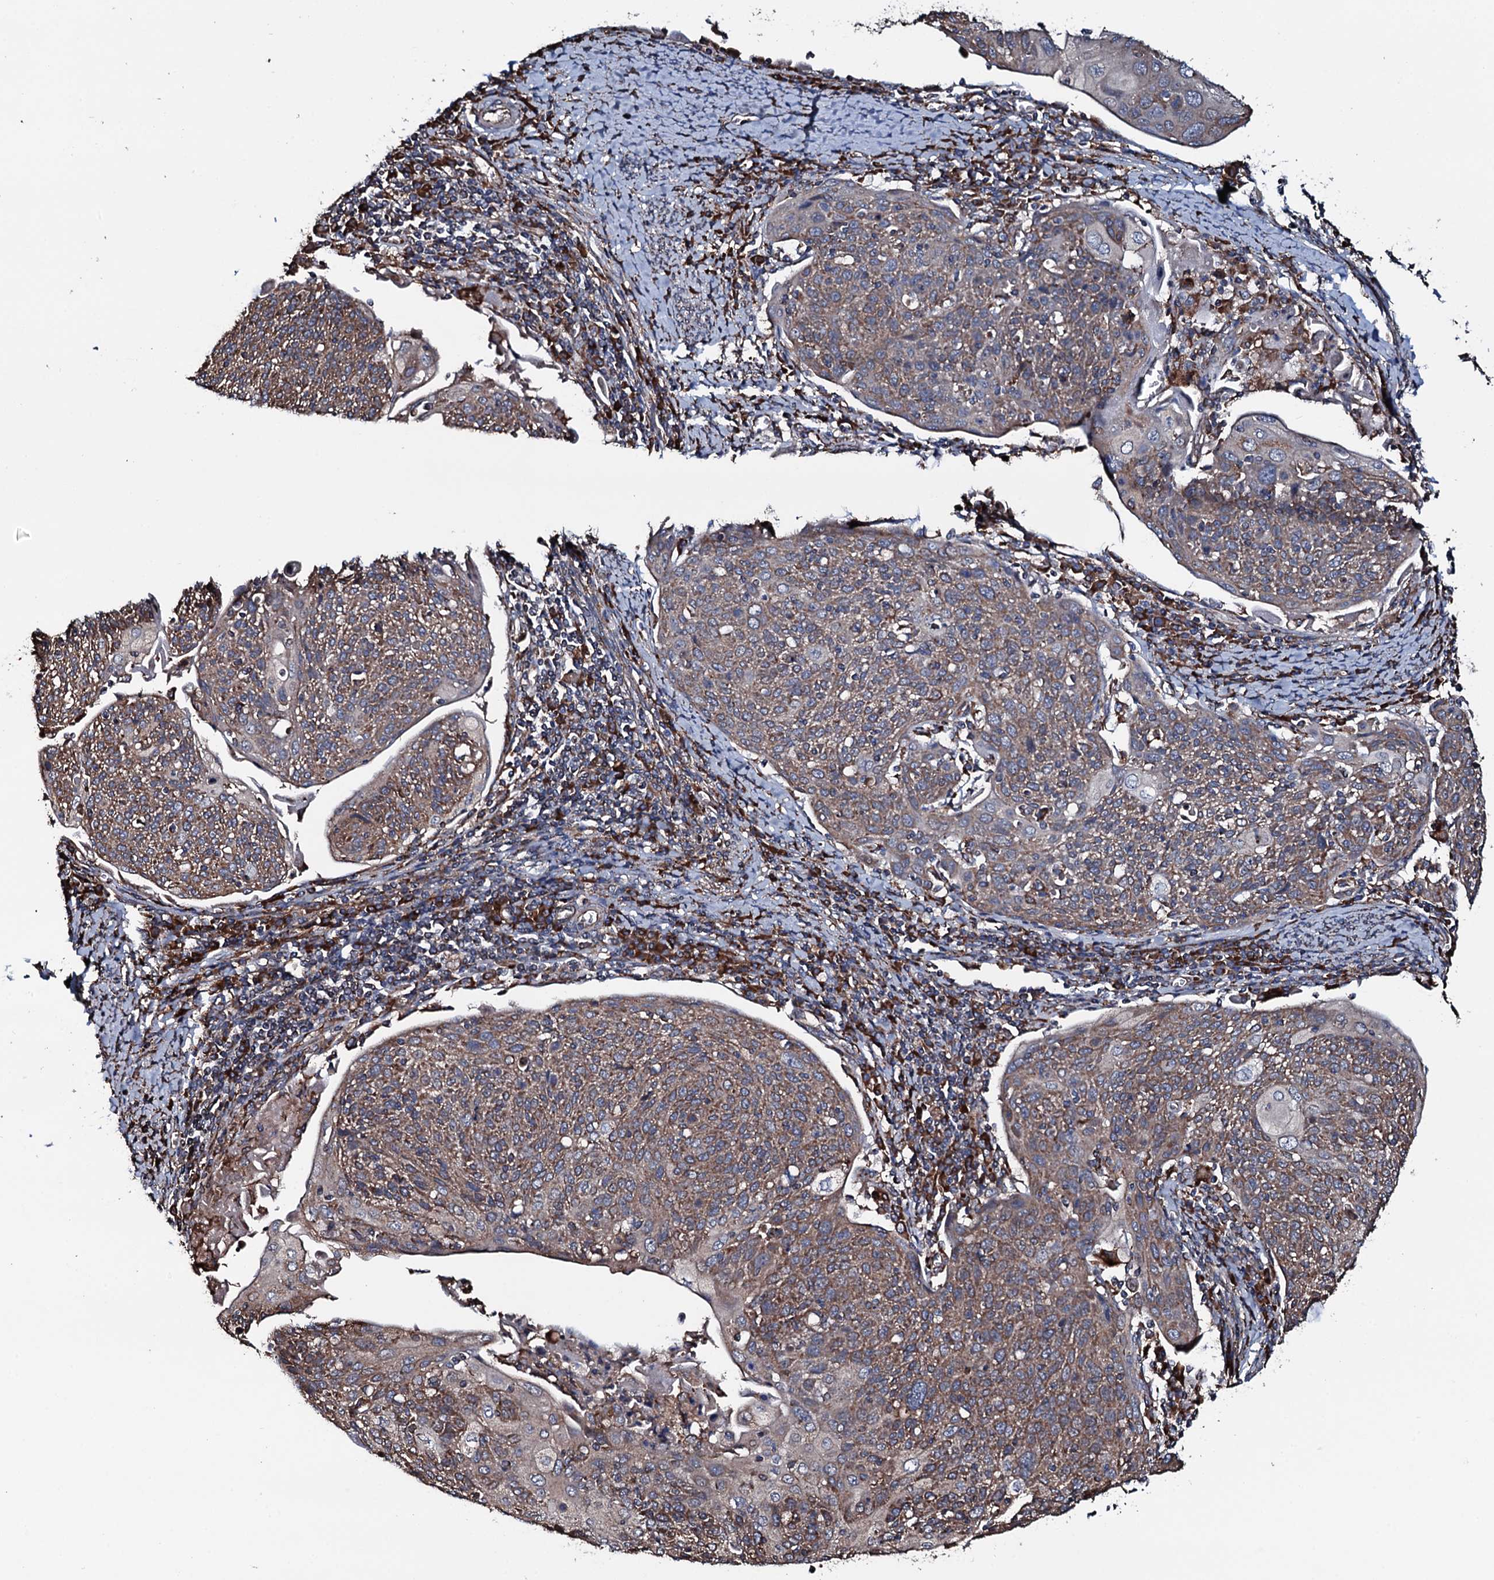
{"staining": {"intensity": "moderate", "quantity": ">75%", "location": "cytoplasmic/membranous"}, "tissue": "cervical cancer", "cell_type": "Tumor cells", "image_type": "cancer", "snomed": [{"axis": "morphology", "description": "Squamous cell carcinoma, NOS"}, {"axis": "topography", "description": "Cervix"}], "caption": "This micrograph exhibits cervical squamous cell carcinoma stained with immunohistochemistry to label a protein in brown. The cytoplasmic/membranous of tumor cells show moderate positivity for the protein. Nuclei are counter-stained blue.", "gene": "RAB12", "patient": {"sex": "female", "age": 67}}